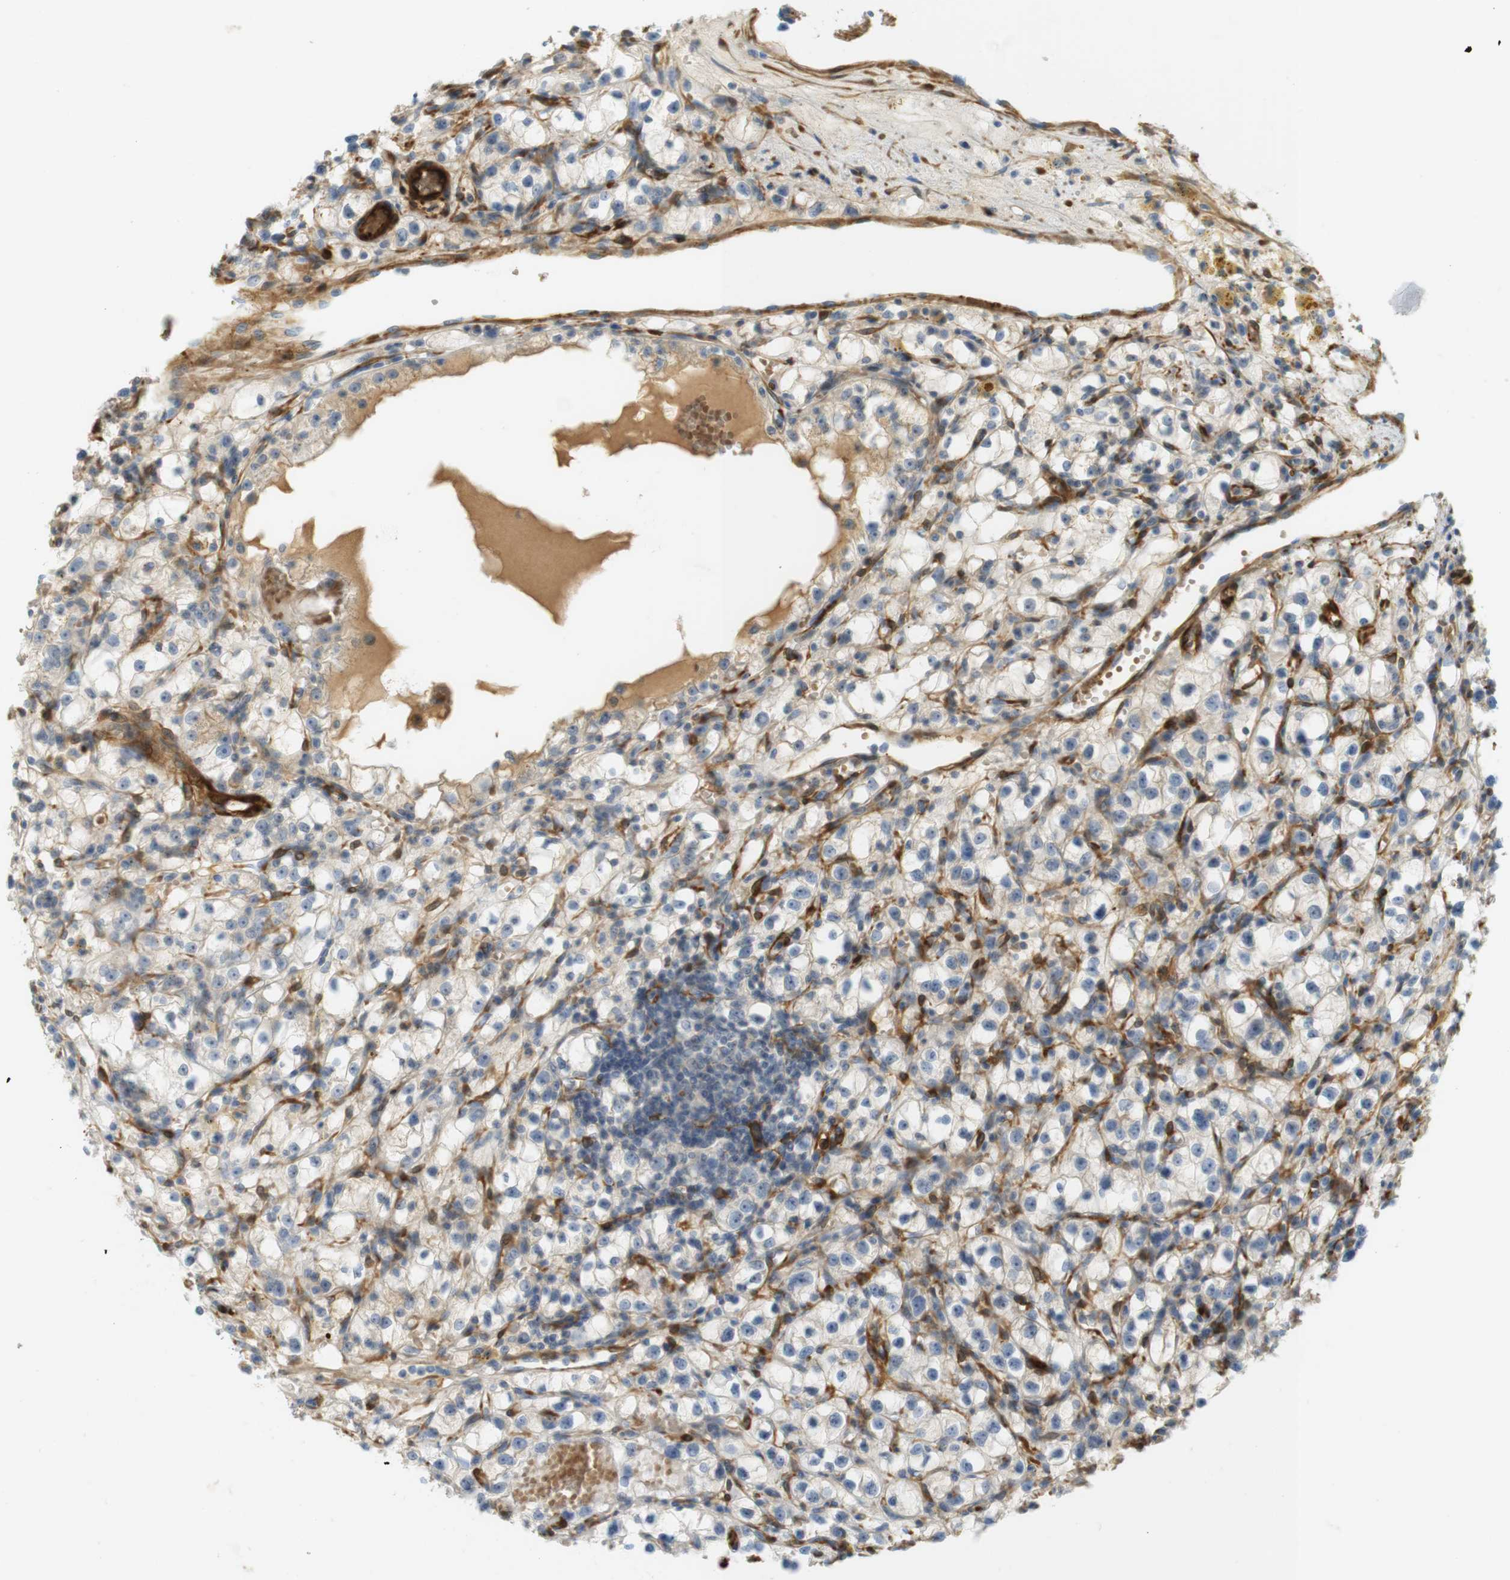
{"staining": {"intensity": "weak", "quantity": "<25%", "location": "cytoplasmic/membranous"}, "tissue": "renal cancer", "cell_type": "Tumor cells", "image_type": "cancer", "snomed": [{"axis": "morphology", "description": "Adenocarcinoma, NOS"}, {"axis": "topography", "description": "Kidney"}], "caption": "Tumor cells show no significant protein positivity in renal adenocarcinoma.", "gene": "PDE3A", "patient": {"sex": "male", "age": 56}}